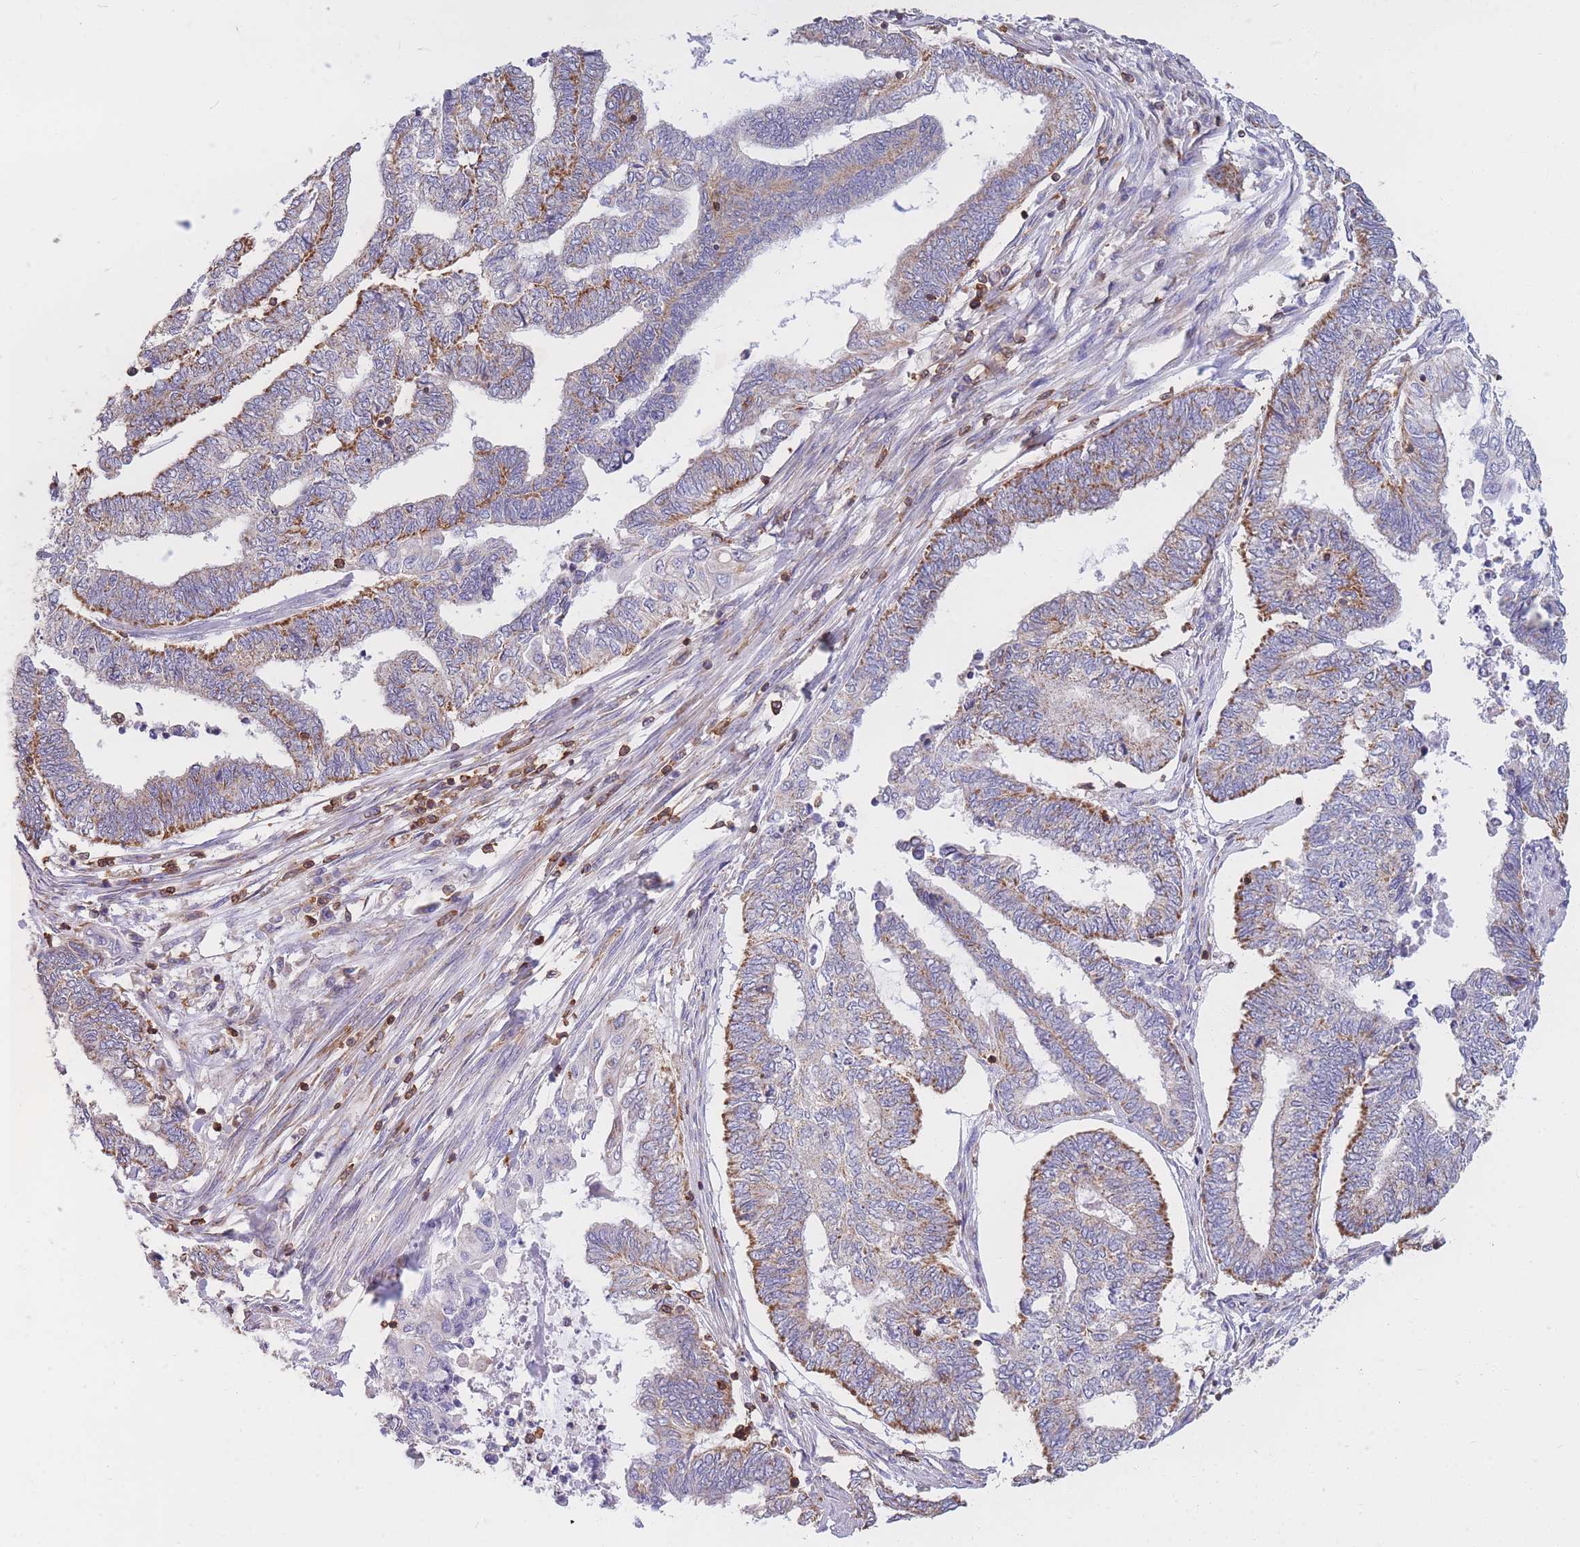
{"staining": {"intensity": "moderate", "quantity": "25%-75%", "location": "cytoplasmic/membranous"}, "tissue": "endometrial cancer", "cell_type": "Tumor cells", "image_type": "cancer", "snomed": [{"axis": "morphology", "description": "Adenocarcinoma, NOS"}, {"axis": "topography", "description": "Uterus"}, {"axis": "topography", "description": "Endometrium"}], "caption": "Protein staining of adenocarcinoma (endometrial) tissue shows moderate cytoplasmic/membranous positivity in approximately 25%-75% of tumor cells.", "gene": "MRPL54", "patient": {"sex": "female", "age": 70}}